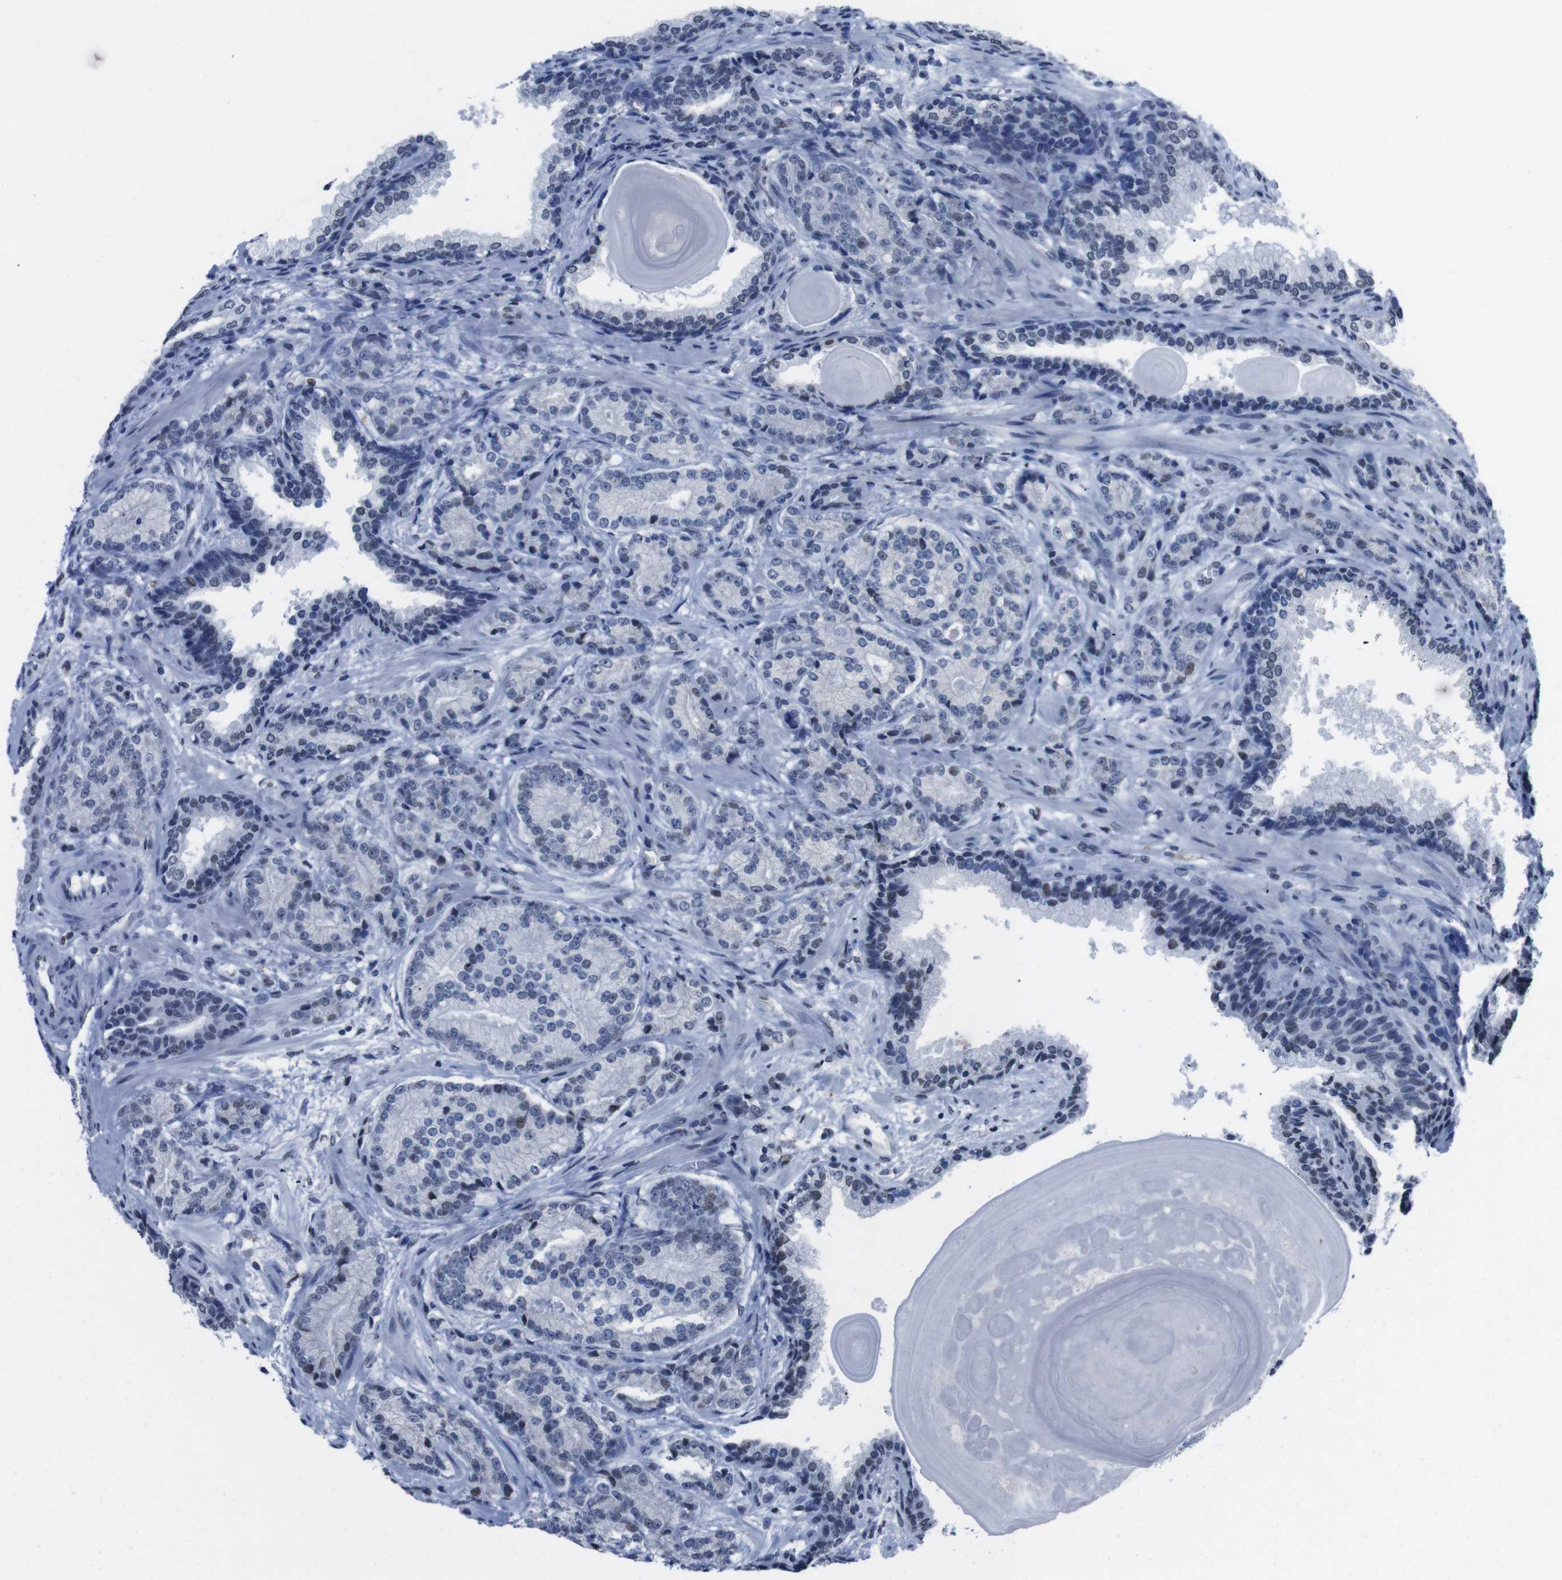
{"staining": {"intensity": "weak", "quantity": "<25%", "location": "nuclear"}, "tissue": "prostate cancer", "cell_type": "Tumor cells", "image_type": "cancer", "snomed": [{"axis": "morphology", "description": "Adenocarcinoma, High grade"}, {"axis": "topography", "description": "Prostate"}], "caption": "Human prostate cancer stained for a protein using immunohistochemistry exhibits no expression in tumor cells.", "gene": "PIP4P2", "patient": {"sex": "male", "age": 61}}